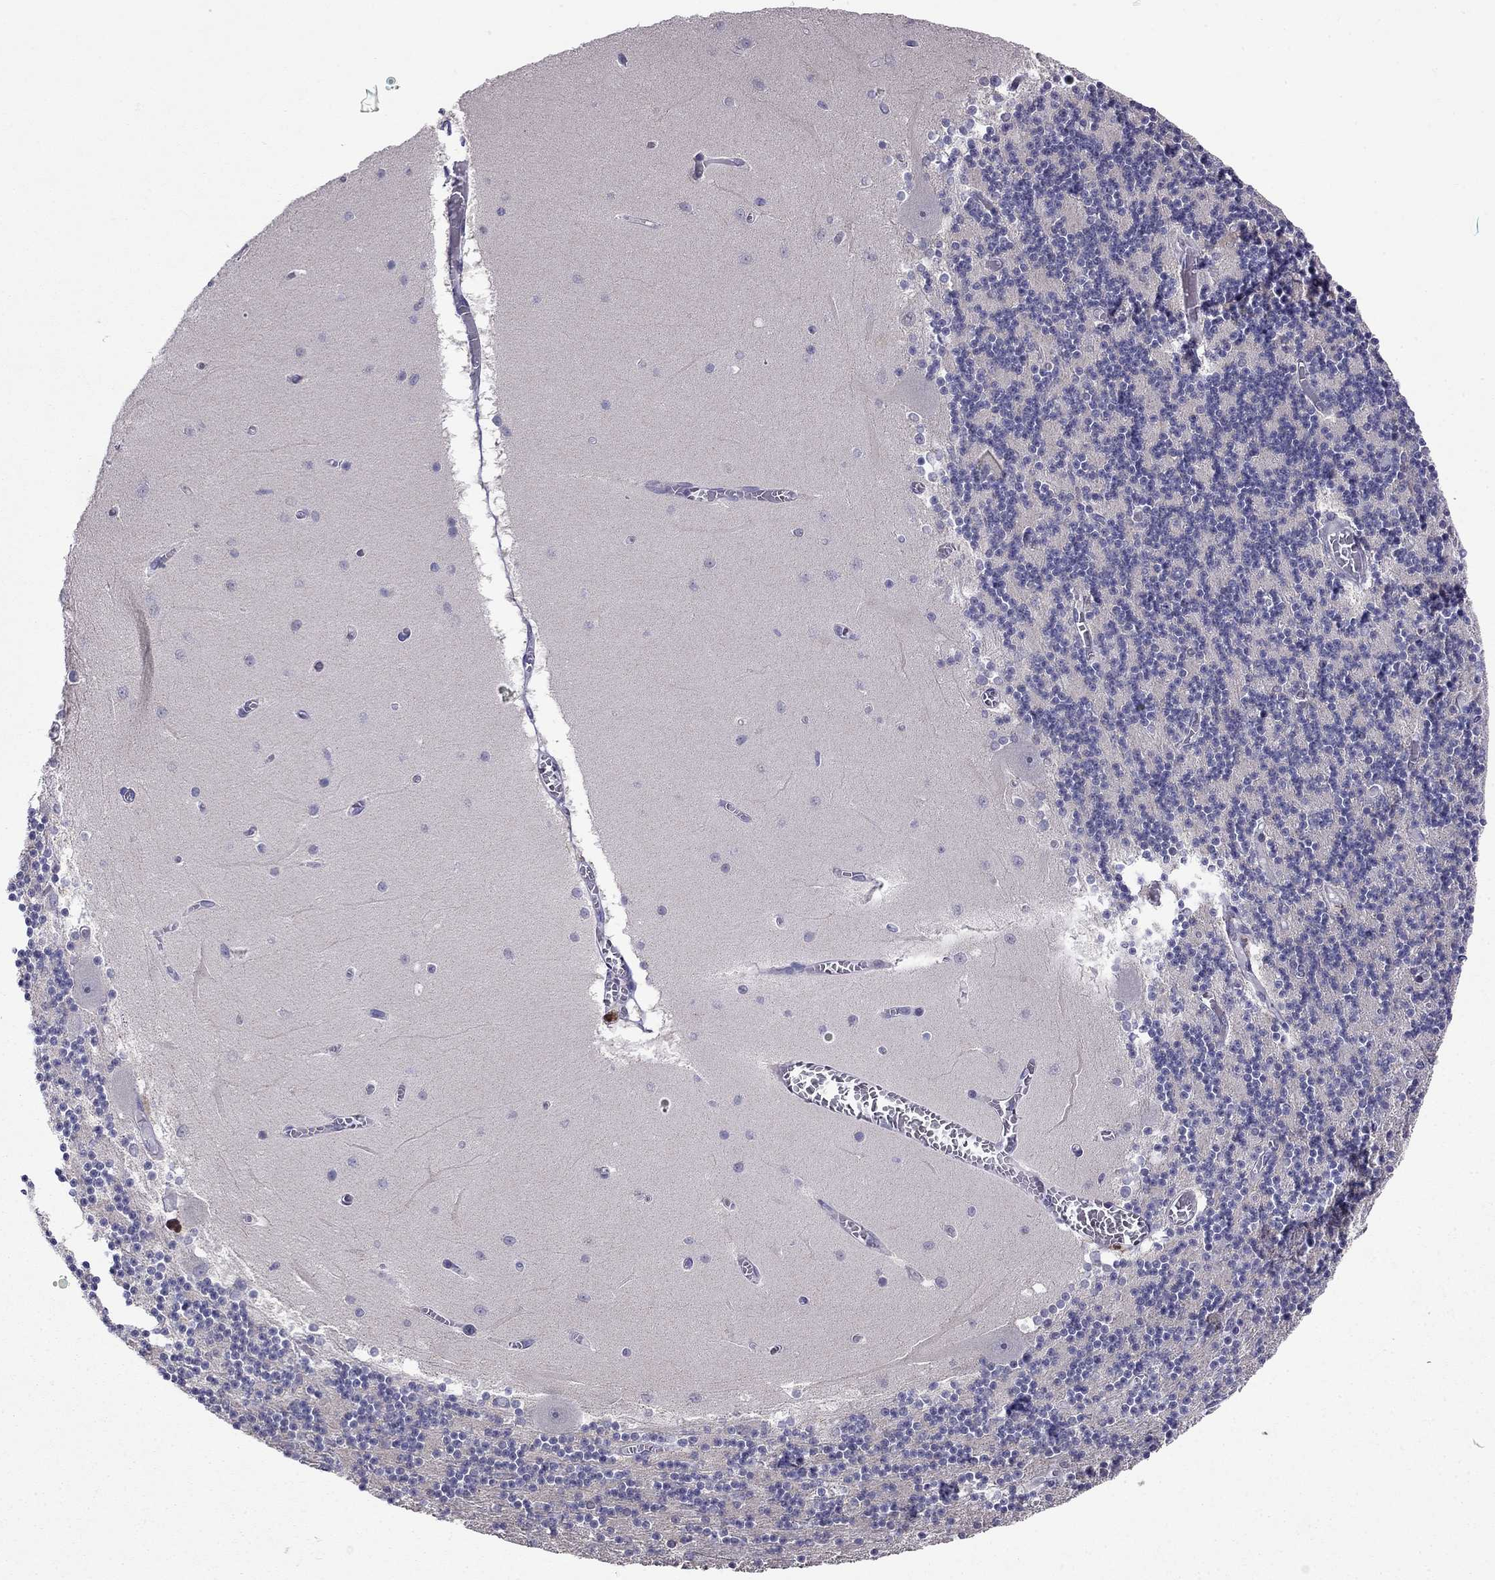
{"staining": {"intensity": "negative", "quantity": "none", "location": "none"}, "tissue": "cerebellum", "cell_type": "Cells in granular layer", "image_type": "normal", "snomed": [{"axis": "morphology", "description": "Normal tissue, NOS"}, {"axis": "topography", "description": "Cerebellum"}], "caption": "Immunohistochemistry photomicrograph of unremarkable human cerebellum stained for a protein (brown), which shows no expression in cells in granular layer. Nuclei are stained in blue.", "gene": "LRRC39", "patient": {"sex": "female", "age": 28}}